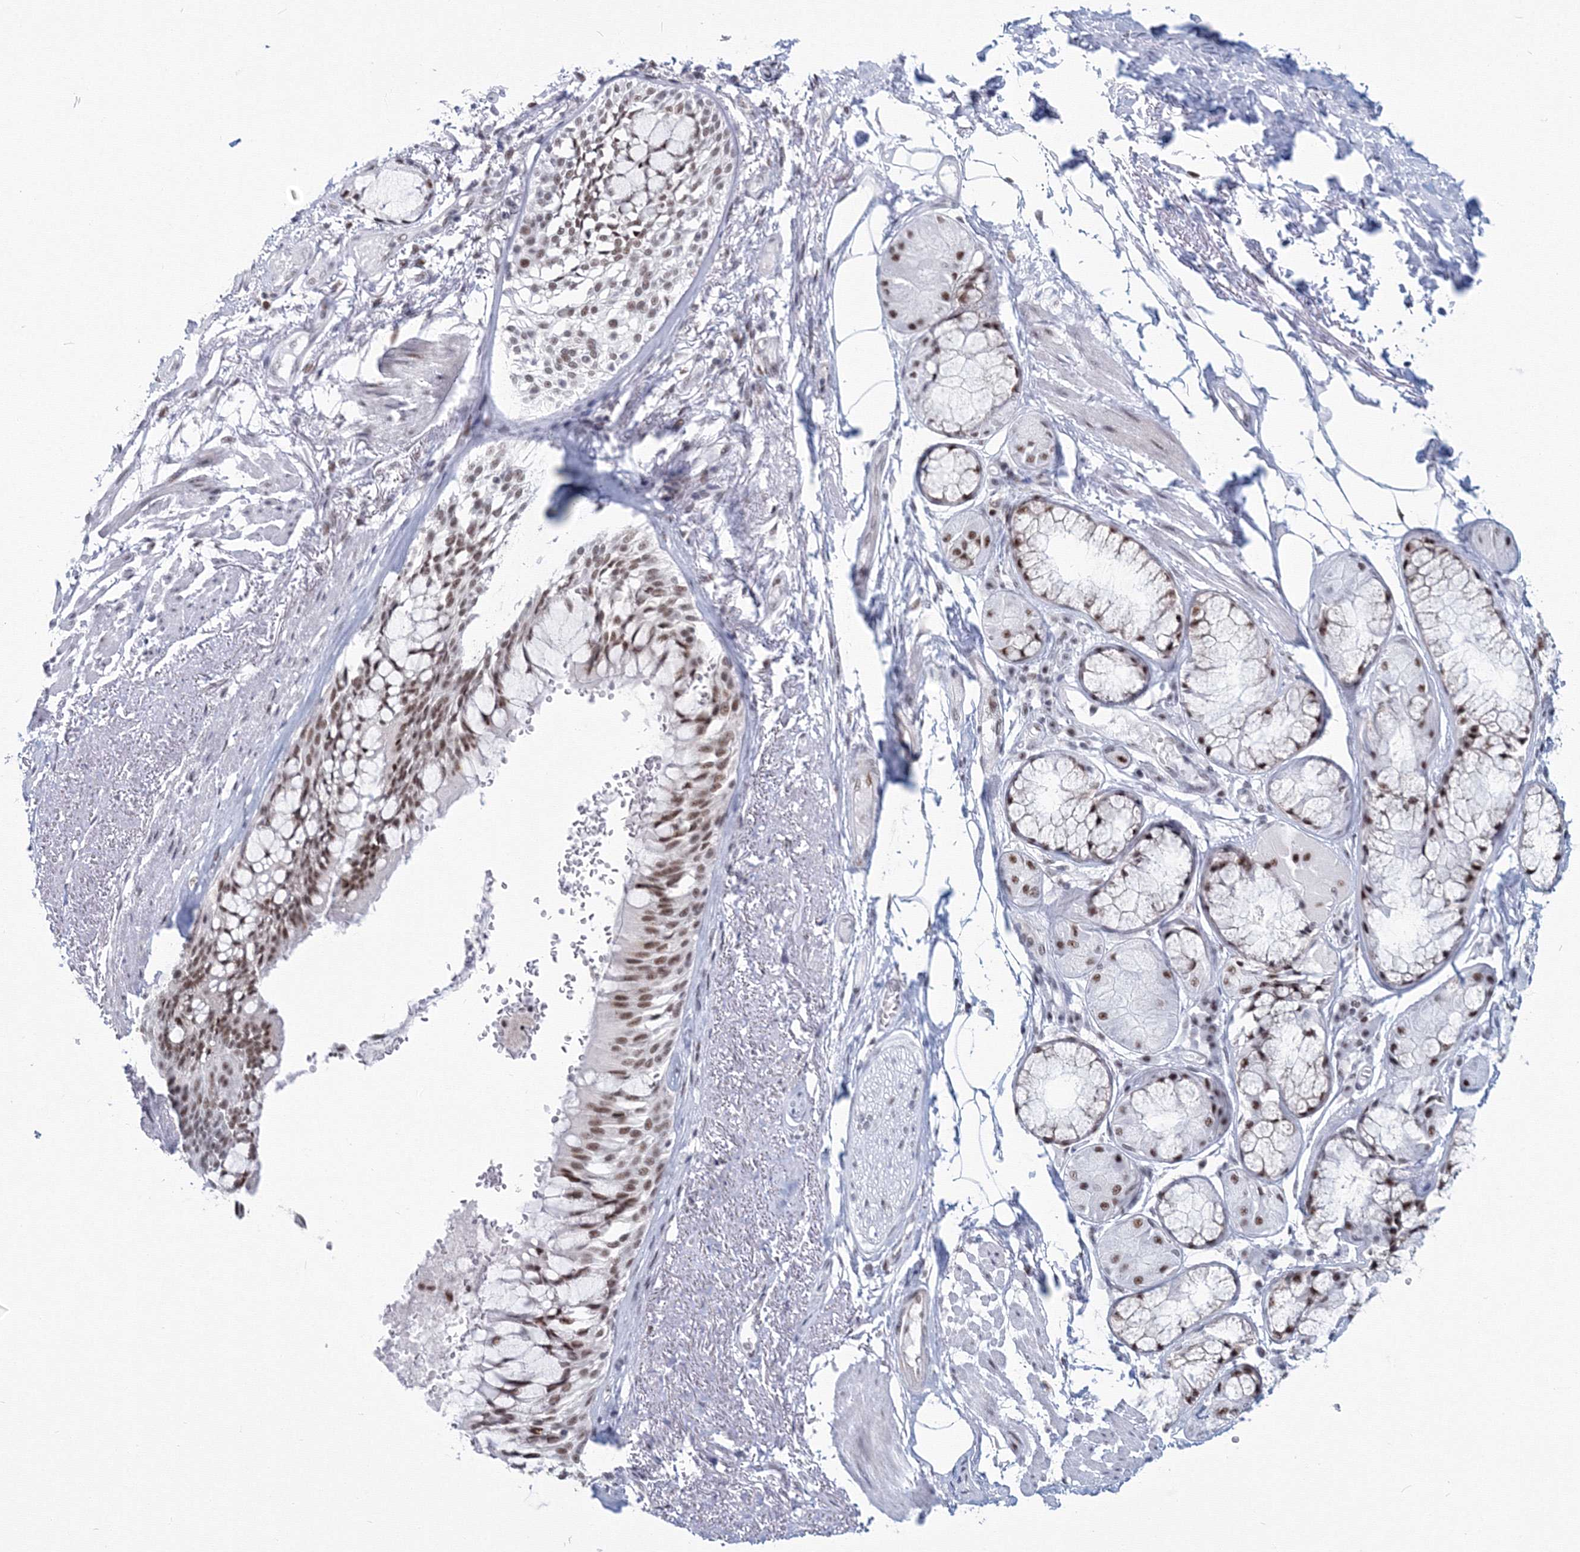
{"staining": {"intensity": "negative", "quantity": "none", "location": "none"}, "tissue": "adipose tissue", "cell_type": "Adipocytes", "image_type": "normal", "snomed": [{"axis": "morphology", "description": "Normal tissue, NOS"}, {"axis": "topography", "description": "Bronchus"}], "caption": "A high-resolution micrograph shows IHC staining of unremarkable adipose tissue, which shows no significant expression in adipocytes. Brightfield microscopy of immunohistochemistry (IHC) stained with DAB (3,3'-diaminobenzidine) (brown) and hematoxylin (blue), captured at high magnification.", "gene": "SF3B6", "patient": {"sex": "male", "age": 66}}